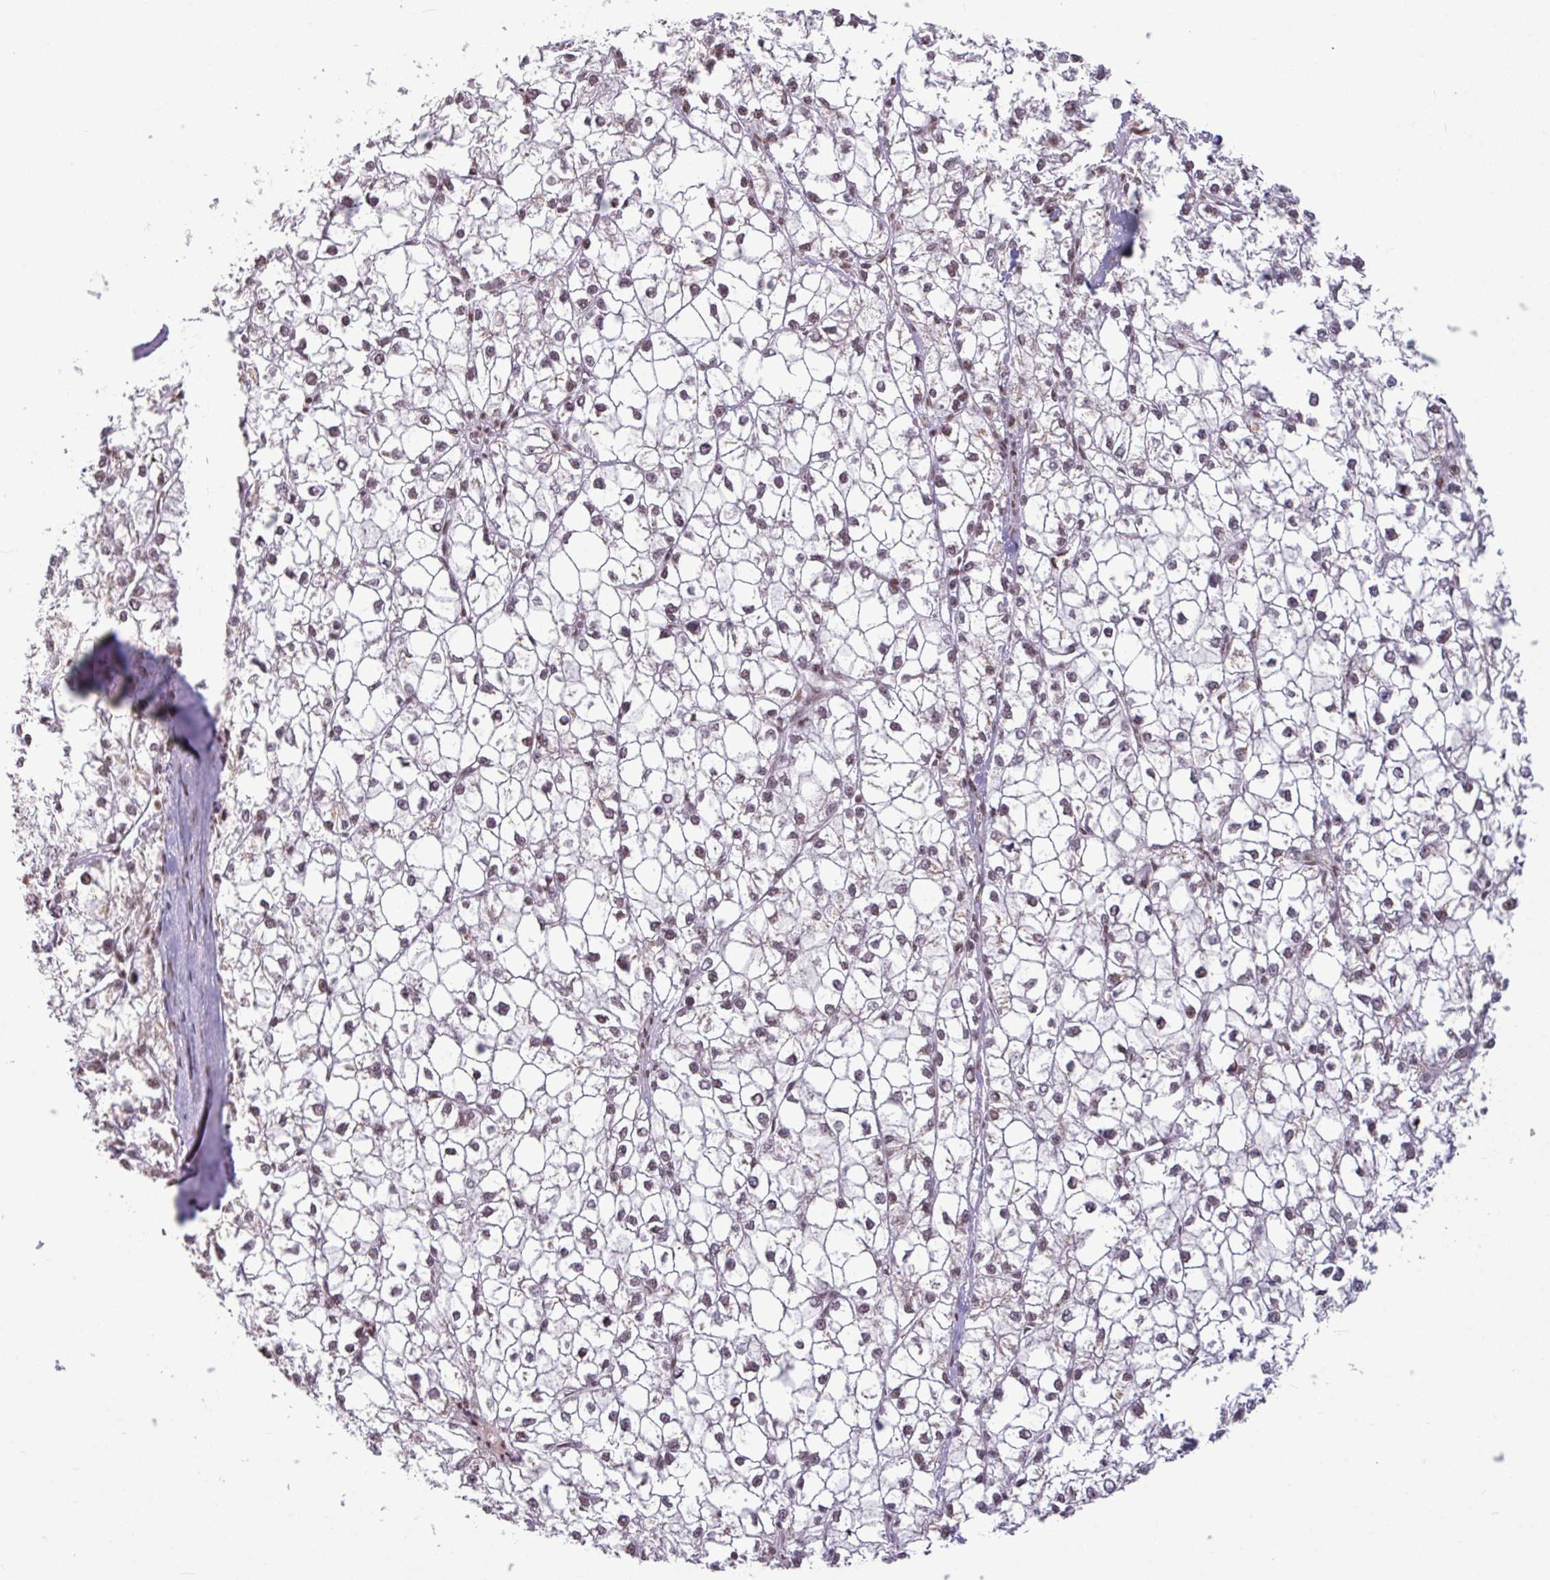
{"staining": {"intensity": "weak", "quantity": "25%-75%", "location": "nuclear"}, "tissue": "liver cancer", "cell_type": "Tumor cells", "image_type": "cancer", "snomed": [{"axis": "morphology", "description": "Carcinoma, Hepatocellular, NOS"}, {"axis": "topography", "description": "Liver"}], "caption": "Human liver cancer stained with a brown dye reveals weak nuclear positive staining in approximately 25%-75% of tumor cells.", "gene": "TDG", "patient": {"sex": "female", "age": 43}}